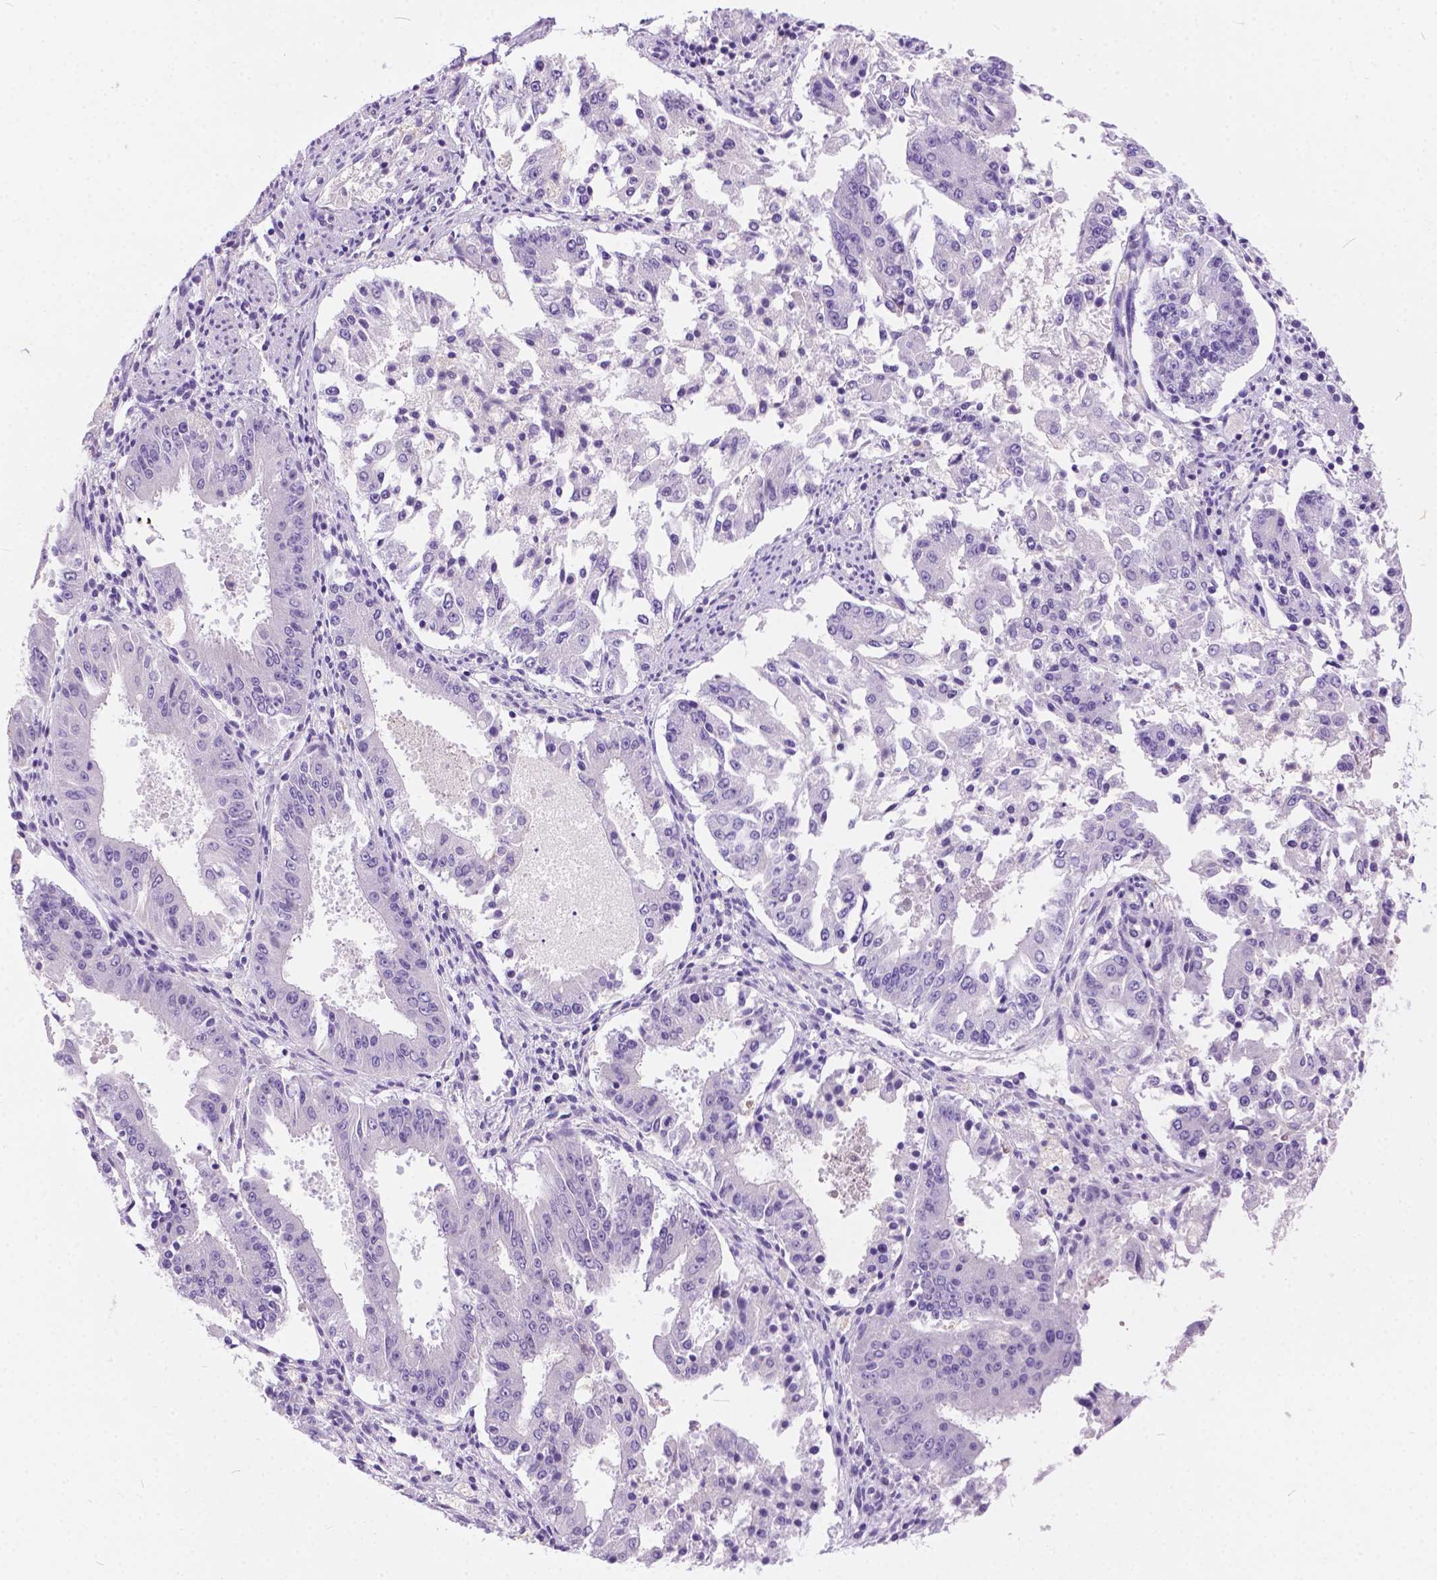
{"staining": {"intensity": "negative", "quantity": "none", "location": "none"}, "tissue": "ovarian cancer", "cell_type": "Tumor cells", "image_type": "cancer", "snomed": [{"axis": "morphology", "description": "Carcinoma, endometroid"}, {"axis": "topography", "description": "Ovary"}], "caption": "High magnification brightfield microscopy of ovarian cancer (endometroid carcinoma) stained with DAB (3,3'-diaminobenzidine) (brown) and counterstained with hematoxylin (blue): tumor cells show no significant staining.", "gene": "ARMS2", "patient": {"sex": "female", "age": 42}}